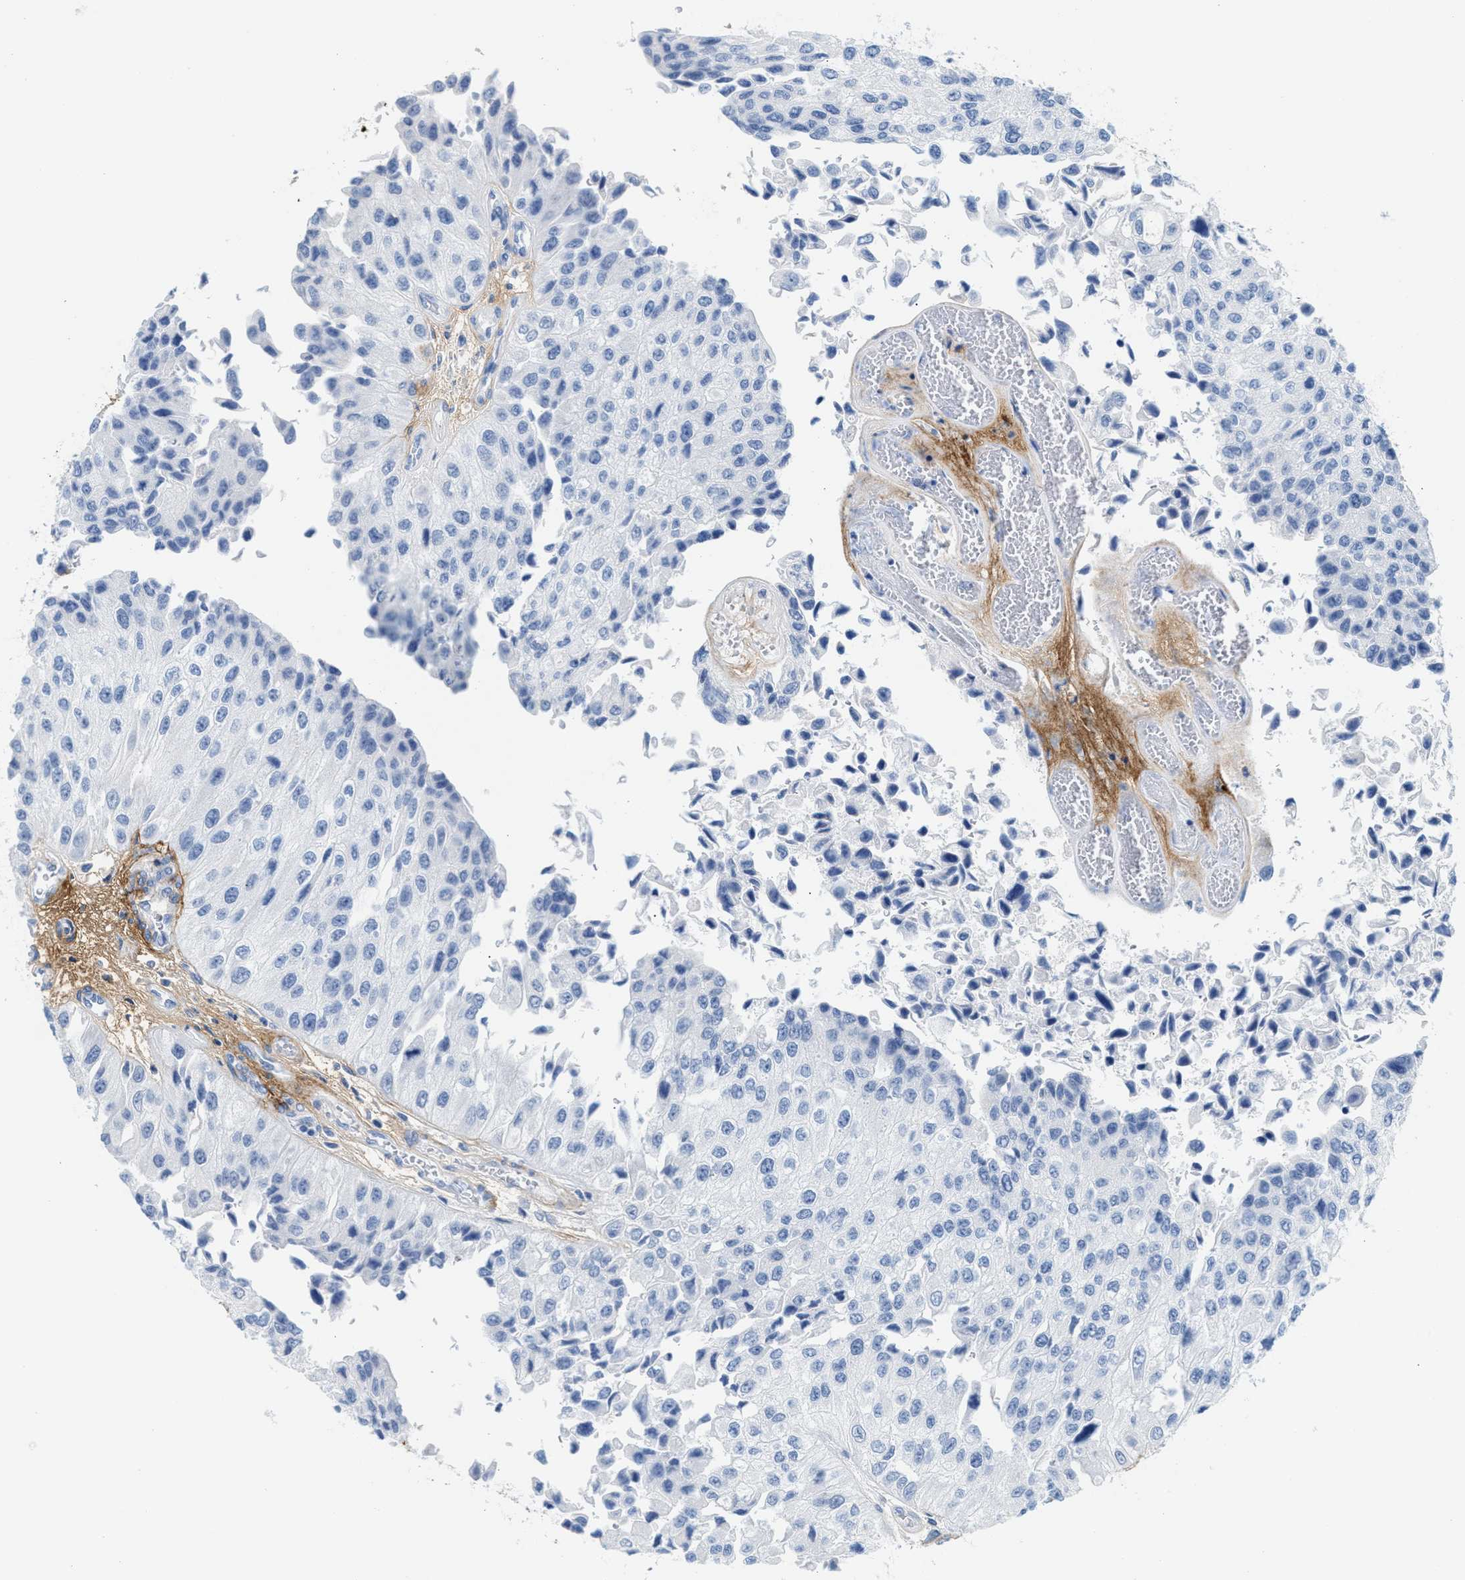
{"staining": {"intensity": "negative", "quantity": "none", "location": "none"}, "tissue": "urothelial cancer", "cell_type": "Tumor cells", "image_type": "cancer", "snomed": [{"axis": "morphology", "description": "Urothelial carcinoma, High grade"}, {"axis": "topography", "description": "Kidney"}, {"axis": "topography", "description": "Urinary bladder"}], "caption": "This is an immunohistochemistry (IHC) histopathology image of human high-grade urothelial carcinoma. There is no expression in tumor cells.", "gene": "TNR", "patient": {"sex": "male", "age": 77}}